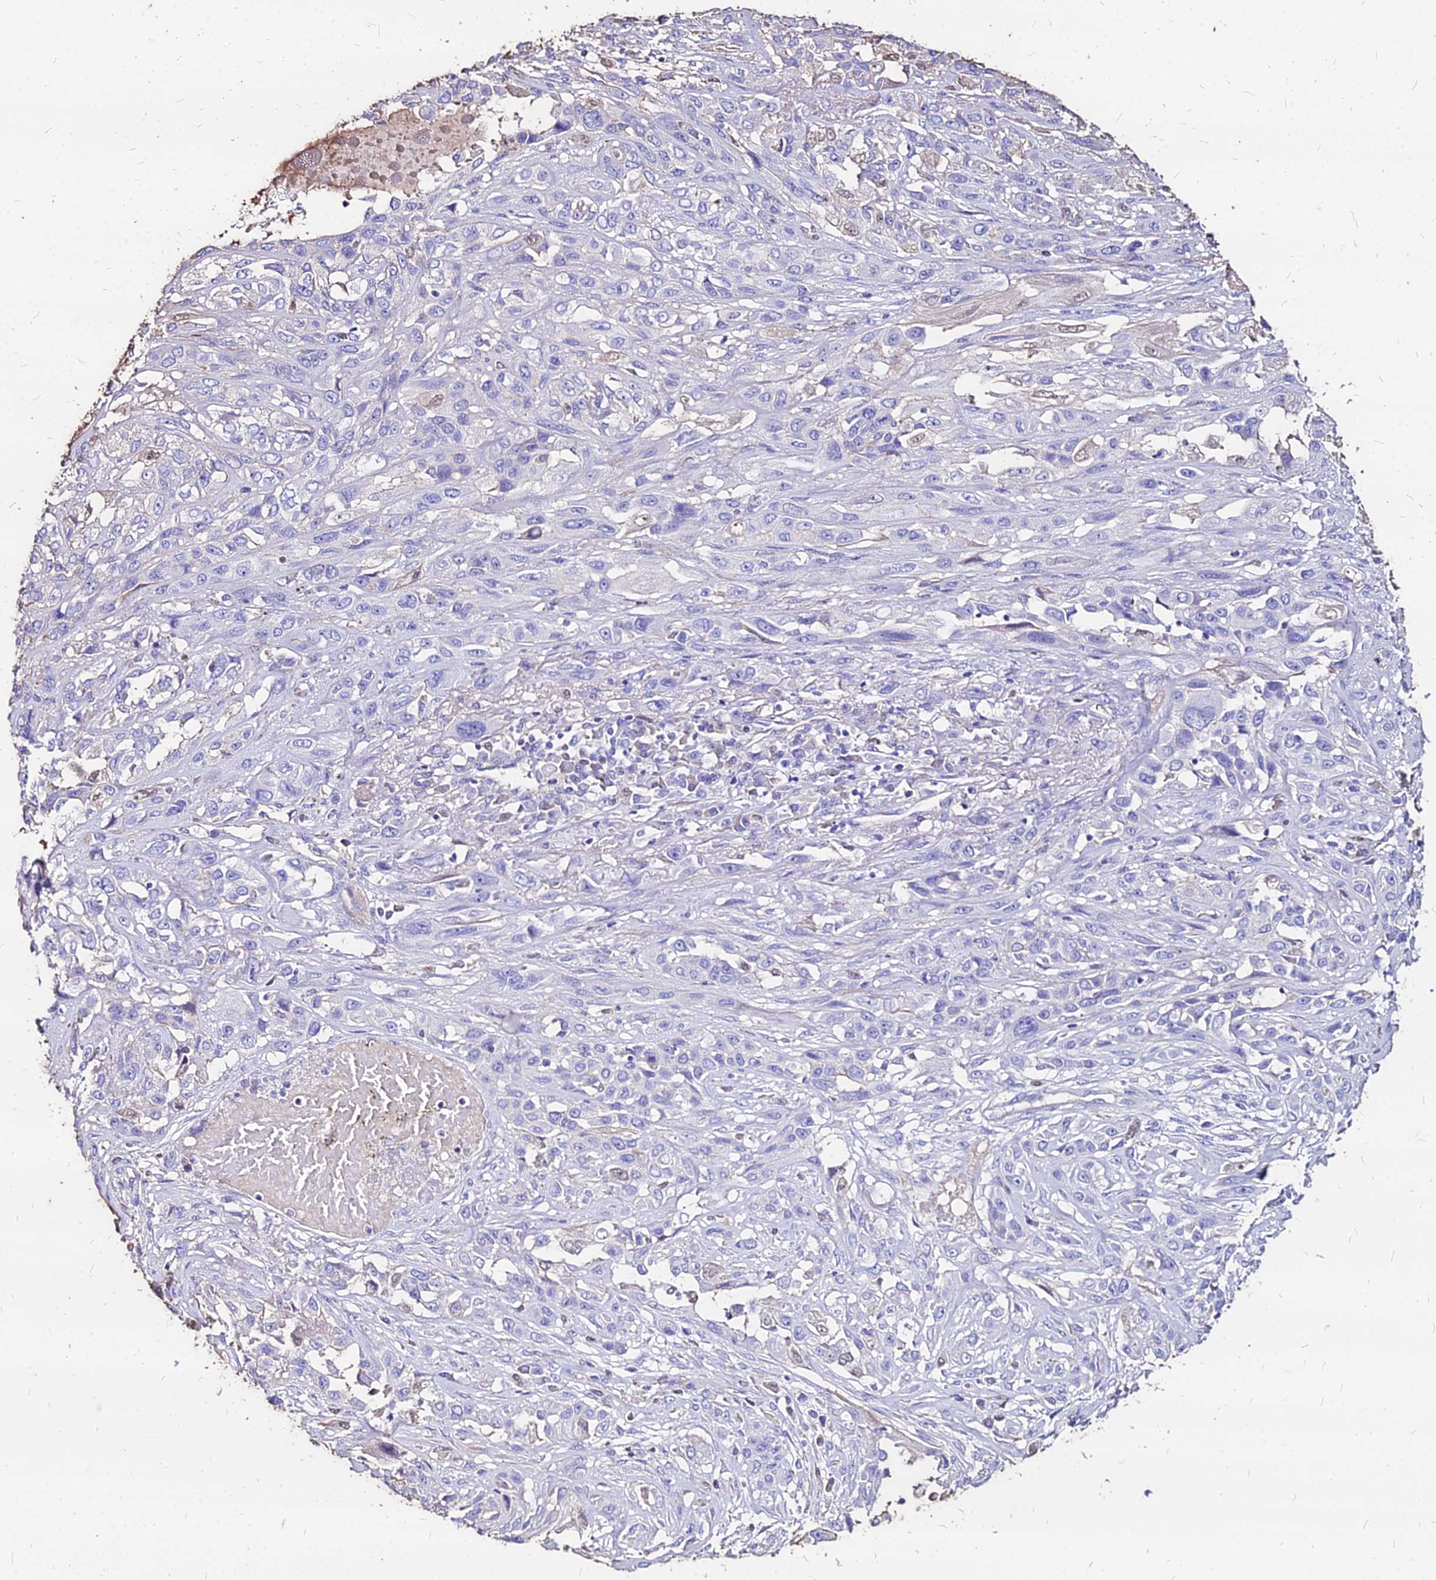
{"staining": {"intensity": "negative", "quantity": "none", "location": "none"}, "tissue": "lung cancer", "cell_type": "Tumor cells", "image_type": "cancer", "snomed": [{"axis": "morphology", "description": "Squamous cell carcinoma, NOS"}, {"axis": "topography", "description": "Lung"}], "caption": "Photomicrograph shows no protein expression in tumor cells of squamous cell carcinoma (lung) tissue. Nuclei are stained in blue.", "gene": "NME5", "patient": {"sex": "female", "age": 70}}